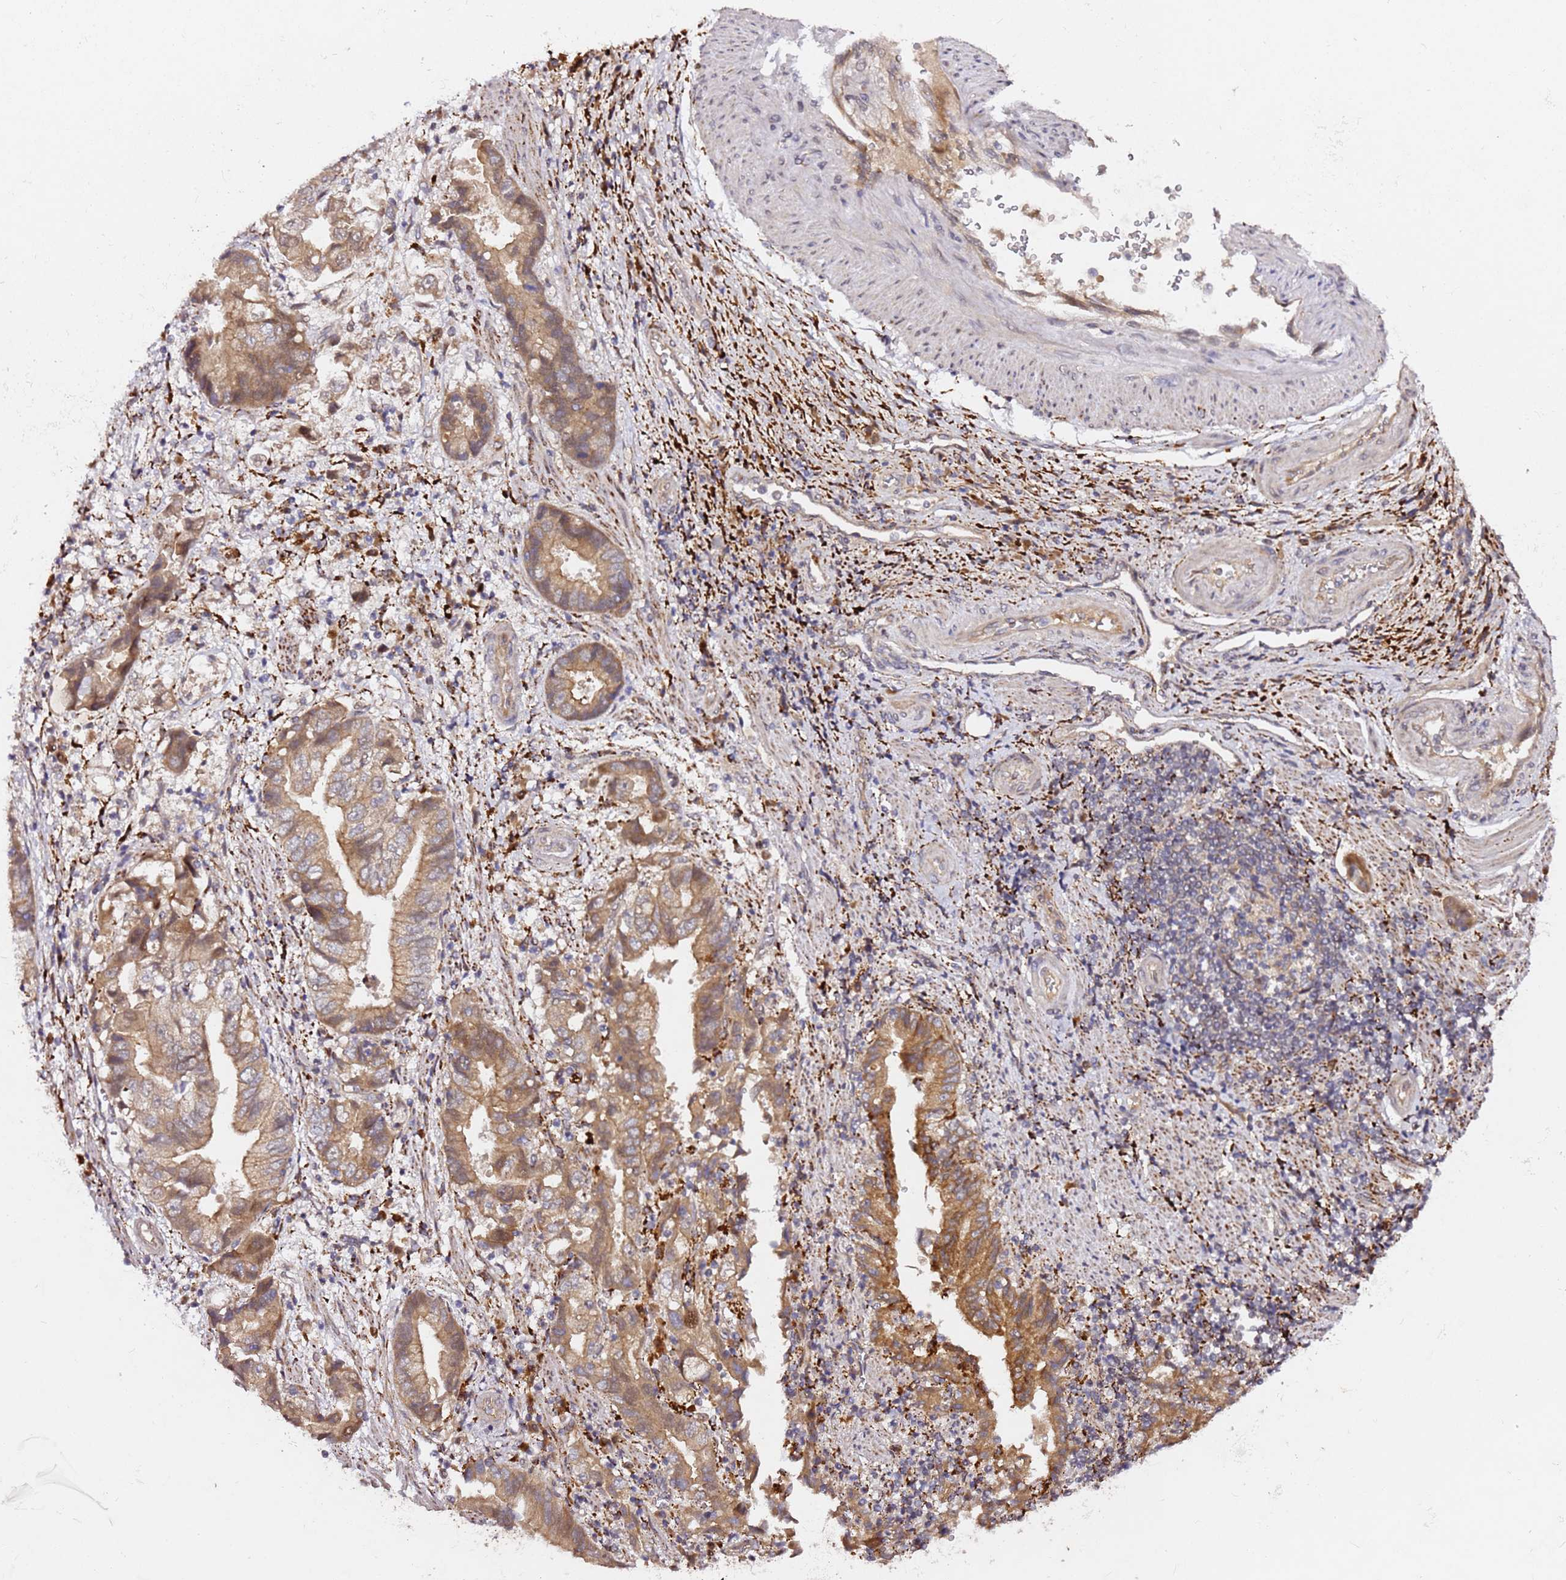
{"staining": {"intensity": "moderate", "quantity": ">75%", "location": "cytoplasmic/membranous"}, "tissue": "stomach cancer", "cell_type": "Tumor cells", "image_type": "cancer", "snomed": [{"axis": "morphology", "description": "Adenocarcinoma, NOS"}, {"axis": "topography", "description": "Stomach"}], "caption": "Immunohistochemistry histopathology image of stomach cancer (adenocarcinoma) stained for a protein (brown), which reveals medium levels of moderate cytoplasmic/membranous staining in approximately >75% of tumor cells.", "gene": "ALG11", "patient": {"sex": "male", "age": 62}}